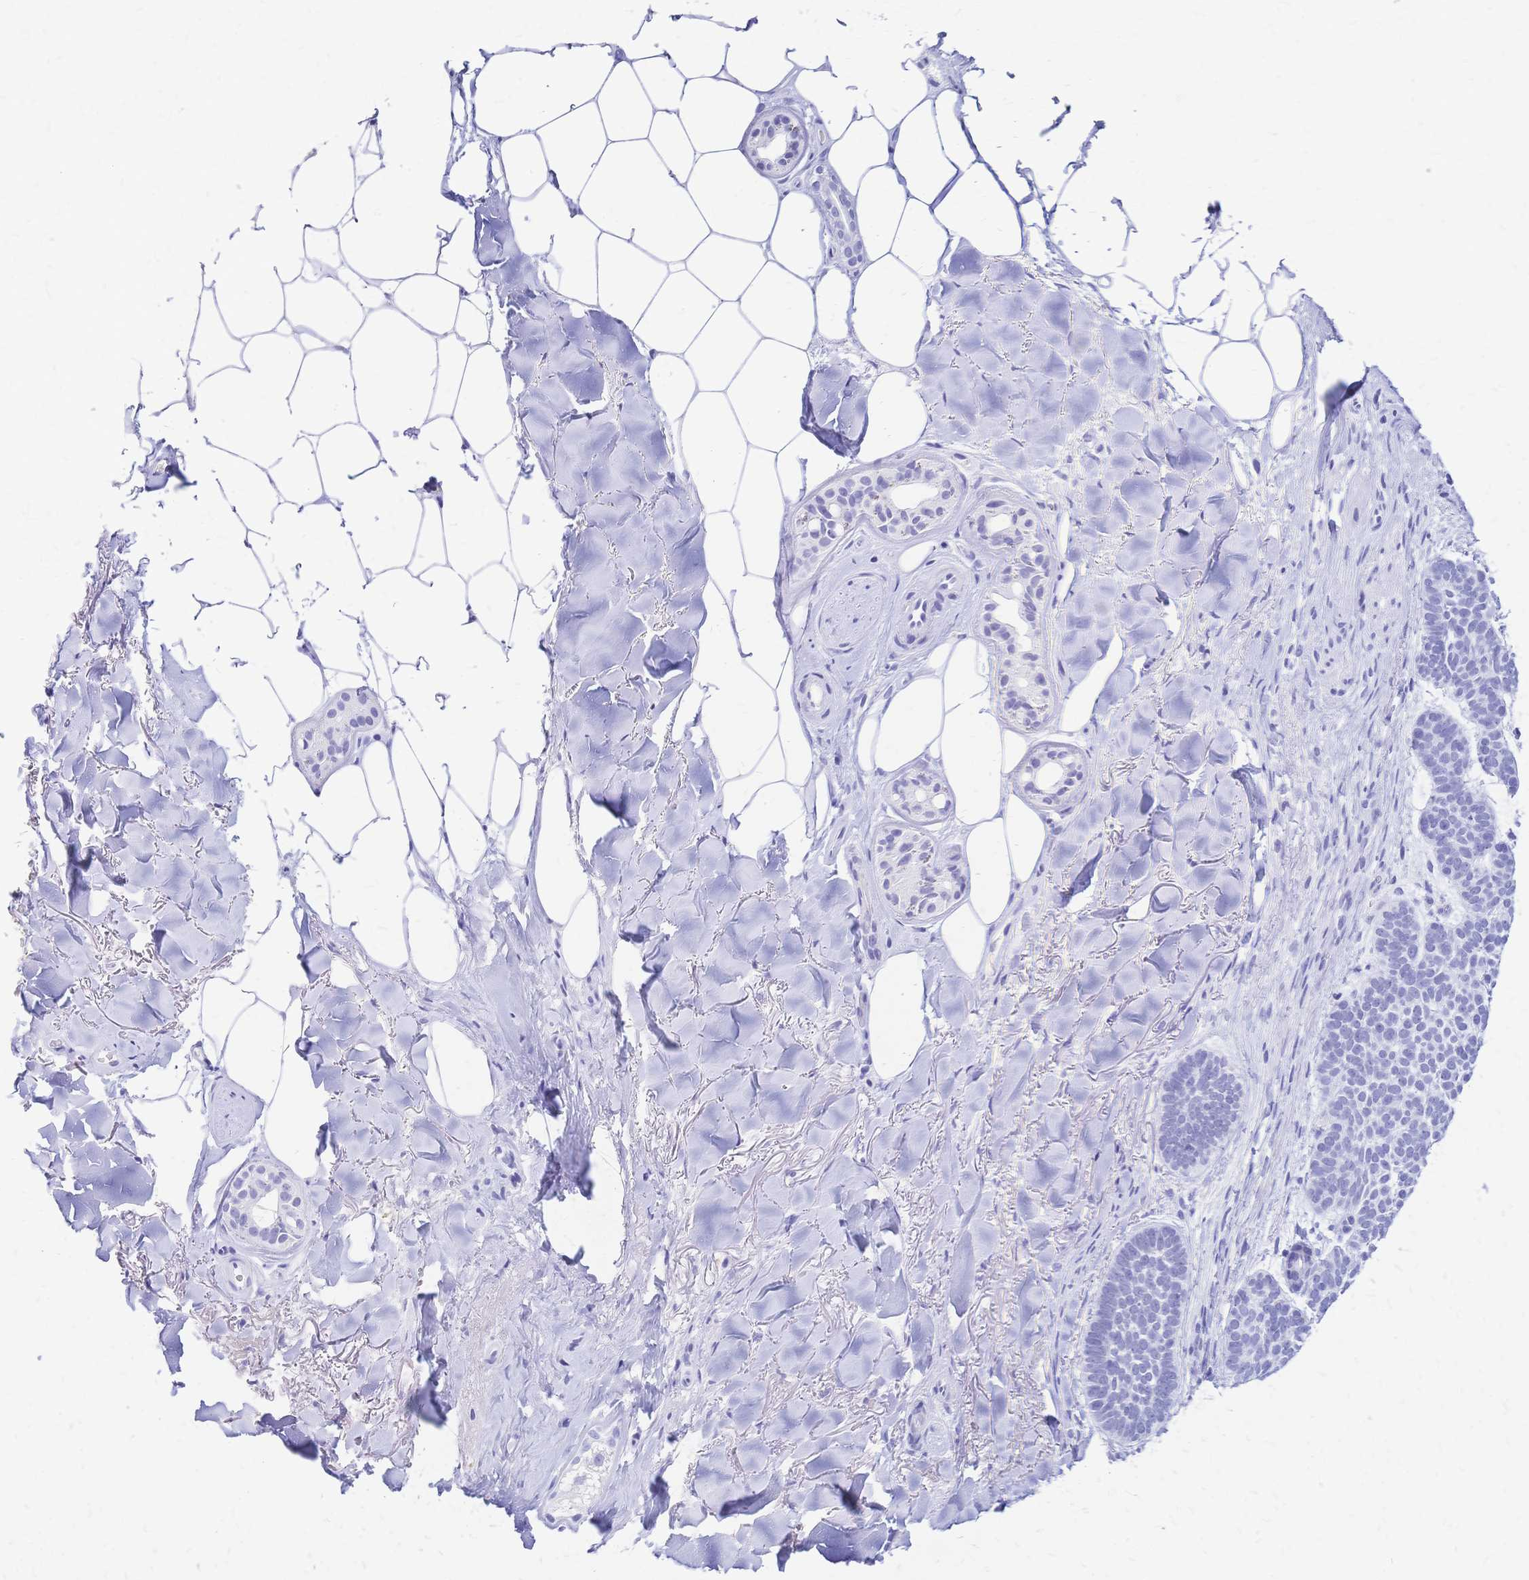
{"staining": {"intensity": "negative", "quantity": "none", "location": "none"}, "tissue": "skin cancer", "cell_type": "Tumor cells", "image_type": "cancer", "snomed": [{"axis": "morphology", "description": "Basal cell carcinoma"}, {"axis": "topography", "description": "Skin"}], "caption": "The micrograph reveals no staining of tumor cells in skin cancer. (DAB IHC, high magnification).", "gene": "FA2H", "patient": {"sex": "female", "age": 82}}